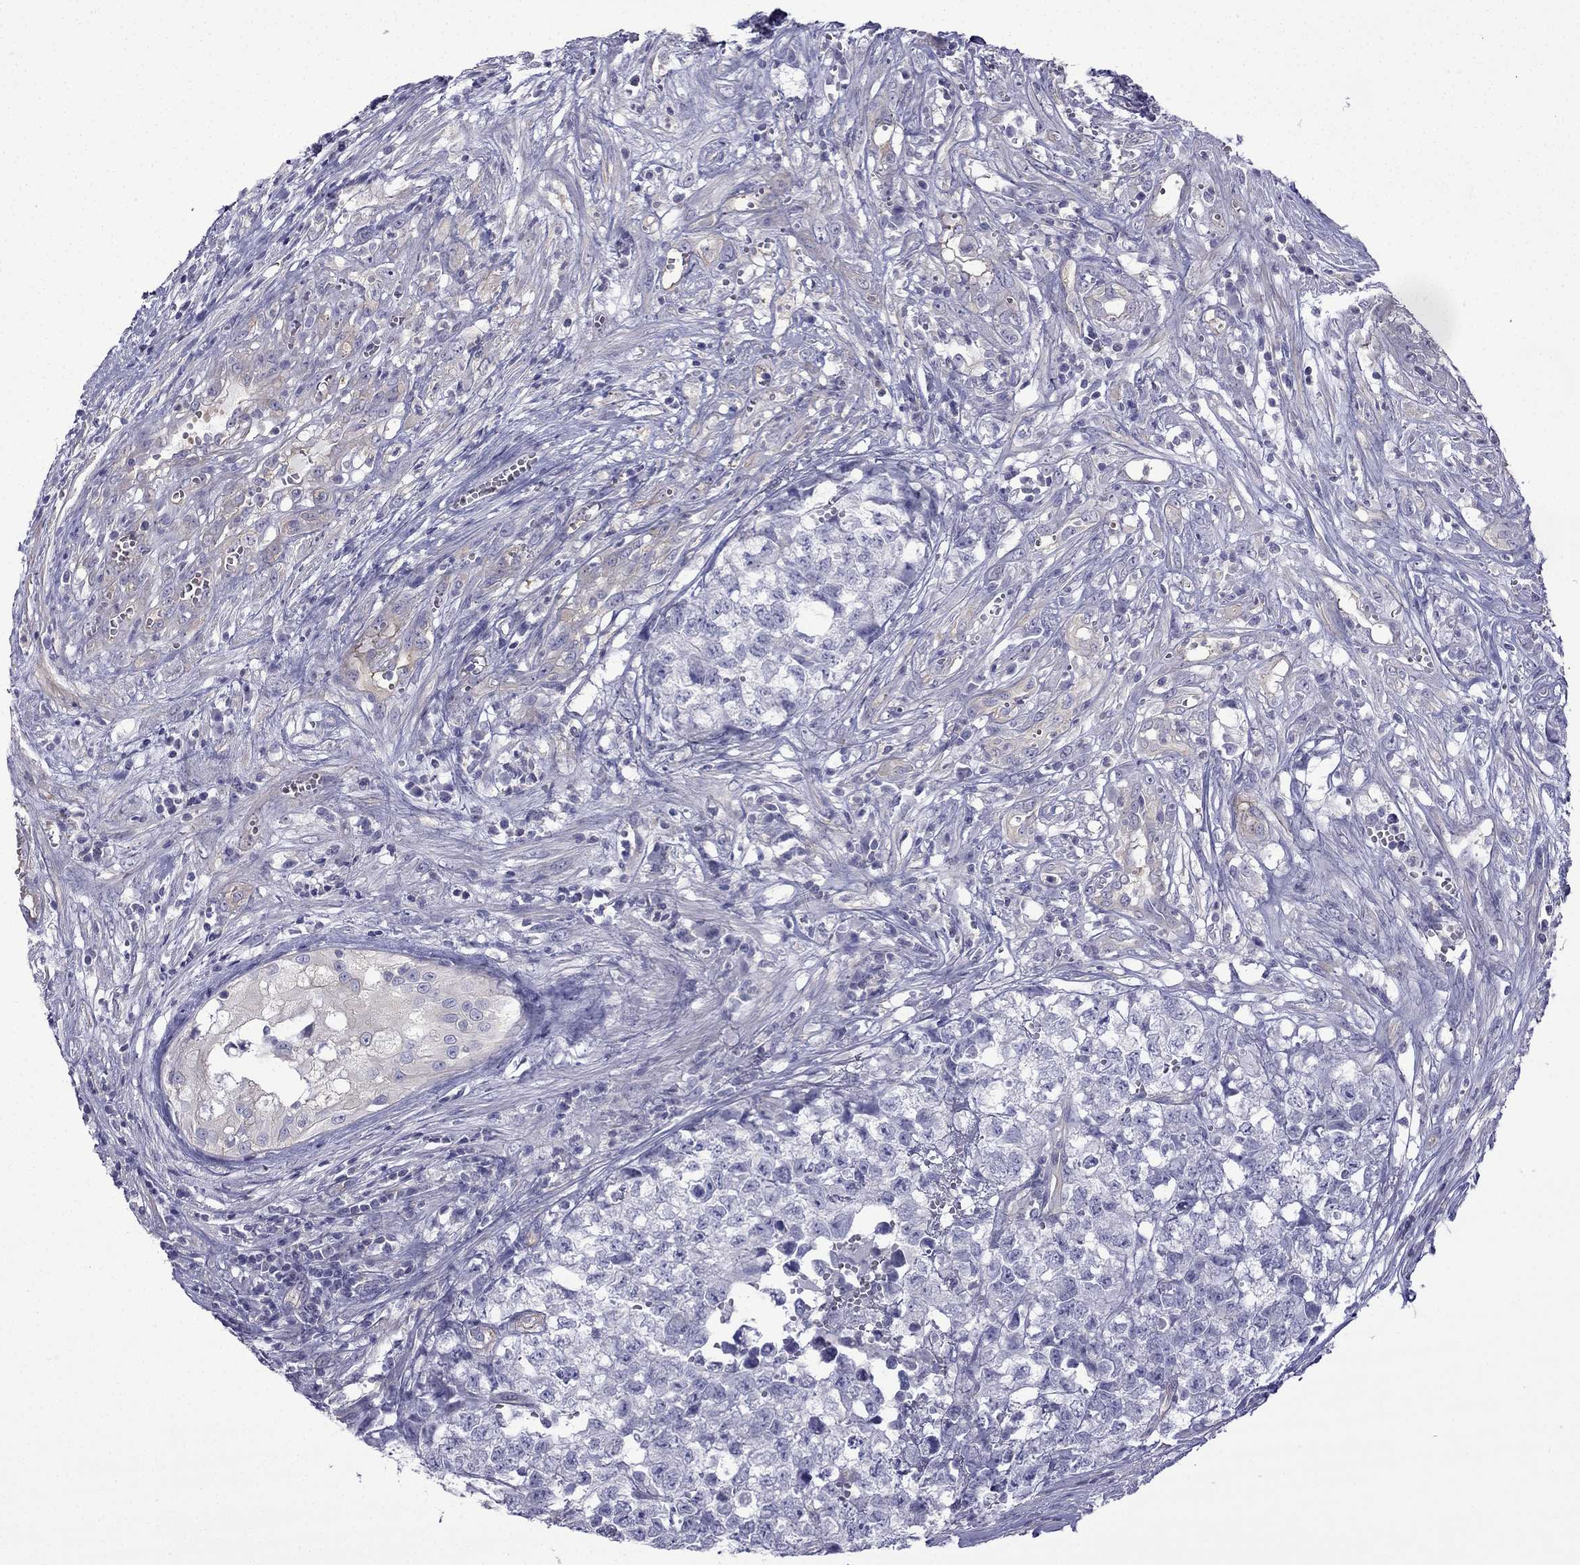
{"staining": {"intensity": "negative", "quantity": "none", "location": "none"}, "tissue": "testis cancer", "cell_type": "Tumor cells", "image_type": "cancer", "snomed": [{"axis": "morphology", "description": "Seminoma, NOS"}, {"axis": "morphology", "description": "Carcinoma, Embryonal, NOS"}, {"axis": "topography", "description": "Testis"}], "caption": "Immunohistochemistry of human testis embryonal carcinoma reveals no positivity in tumor cells. (Stains: DAB (3,3'-diaminobenzidine) IHC with hematoxylin counter stain, Microscopy: brightfield microscopy at high magnification).", "gene": "GJA8", "patient": {"sex": "male", "age": 22}}